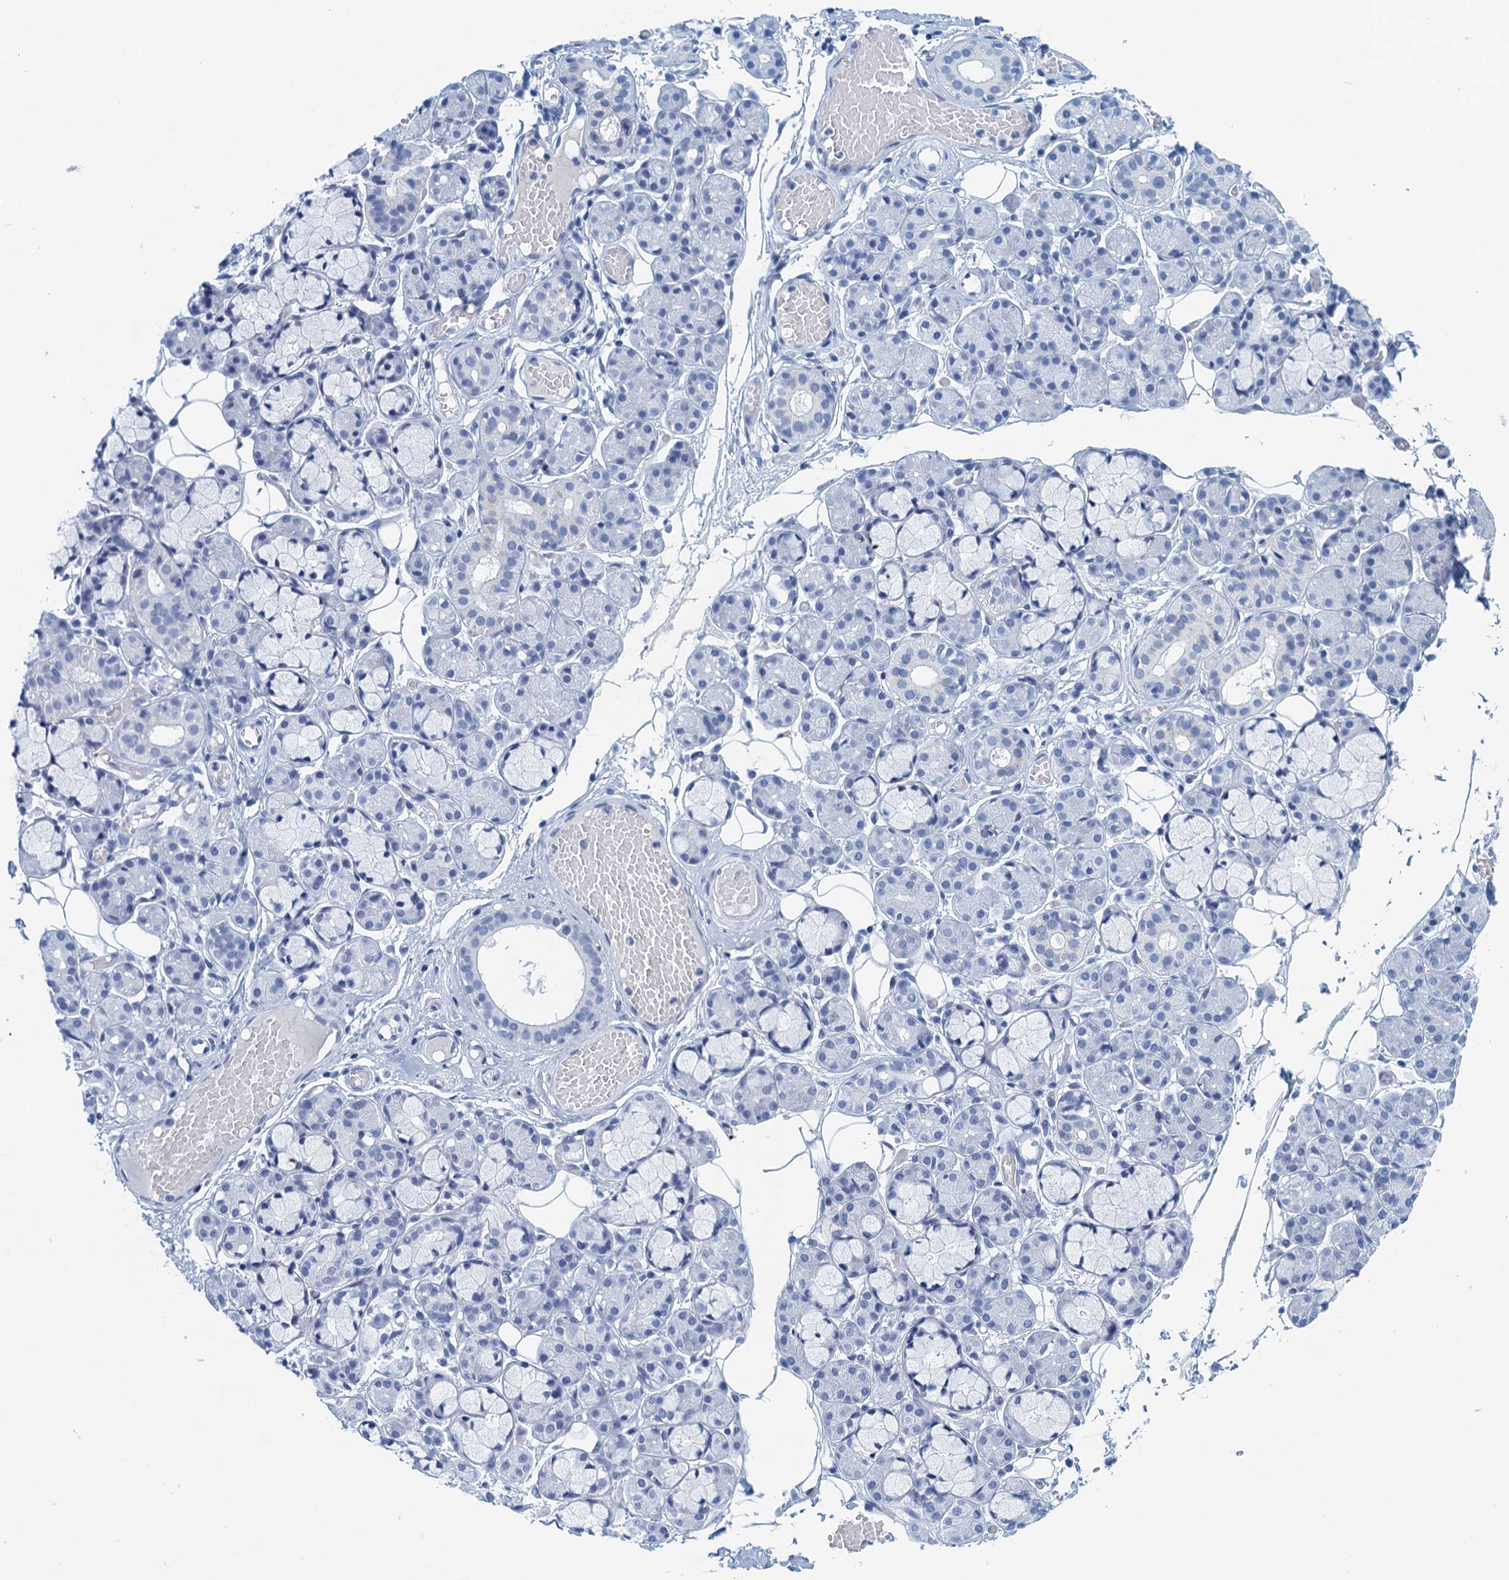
{"staining": {"intensity": "negative", "quantity": "none", "location": "none"}, "tissue": "salivary gland", "cell_type": "Glandular cells", "image_type": "normal", "snomed": [{"axis": "morphology", "description": "Normal tissue, NOS"}, {"axis": "topography", "description": "Salivary gland"}], "caption": "There is no significant positivity in glandular cells of salivary gland. Brightfield microscopy of IHC stained with DAB (3,3'-diaminobenzidine) (brown) and hematoxylin (blue), captured at high magnification.", "gene": "CYP51A1", "patient": {"sex": "male", "age": 63}}